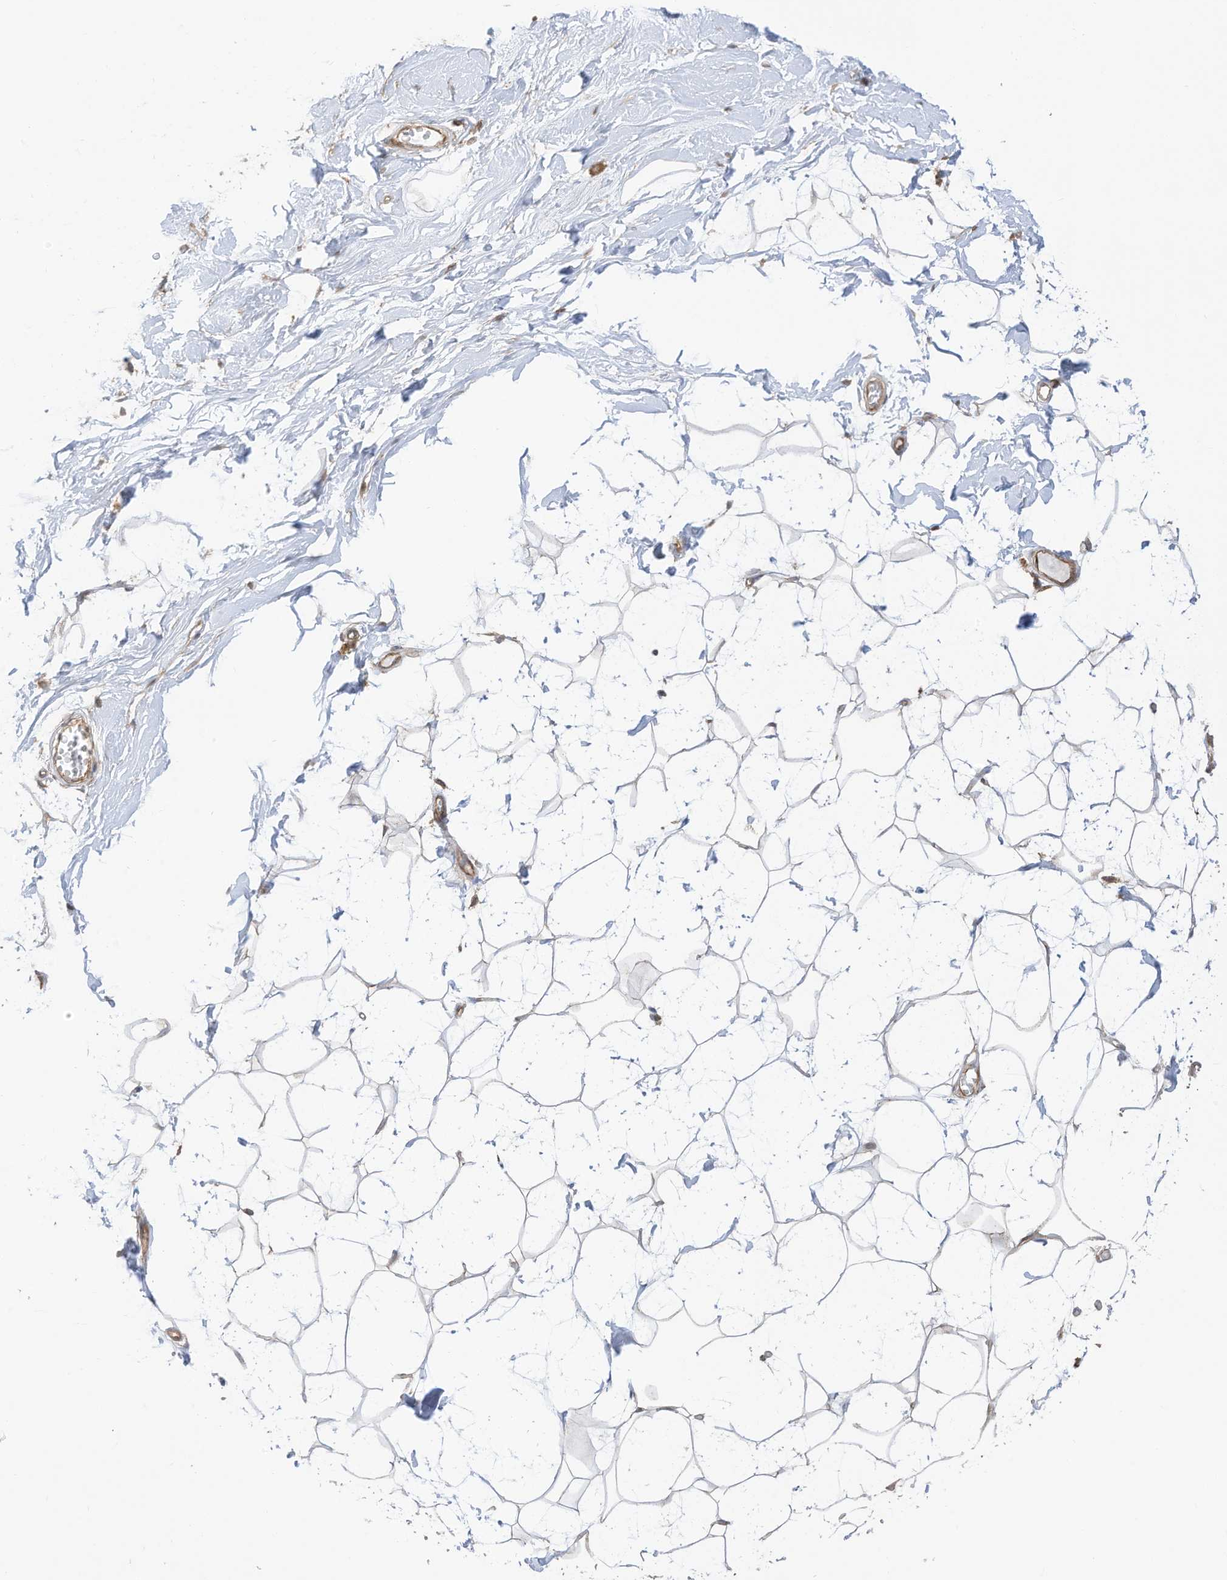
{"staining": {"intensity": "weak", "quantity": ">75%", "location": "cytoplasmic/membranous"}, "tissue": "breast", "cell_type": "Adipocytes", "image_type": "normal", "snomed": [{"axis": "morphology", "description": "Normal tissue, NOS"}, {"axis": "topography", "description": "Breast"}], "caption": "This is an image of immunohistochemistry (IHC) staining of unremarkable breast, which shows weak expression in the cytoplasmic/membranous of adipocytes.", "gene": "REPS1", "patient": {"sex": "female", "age": 26}}